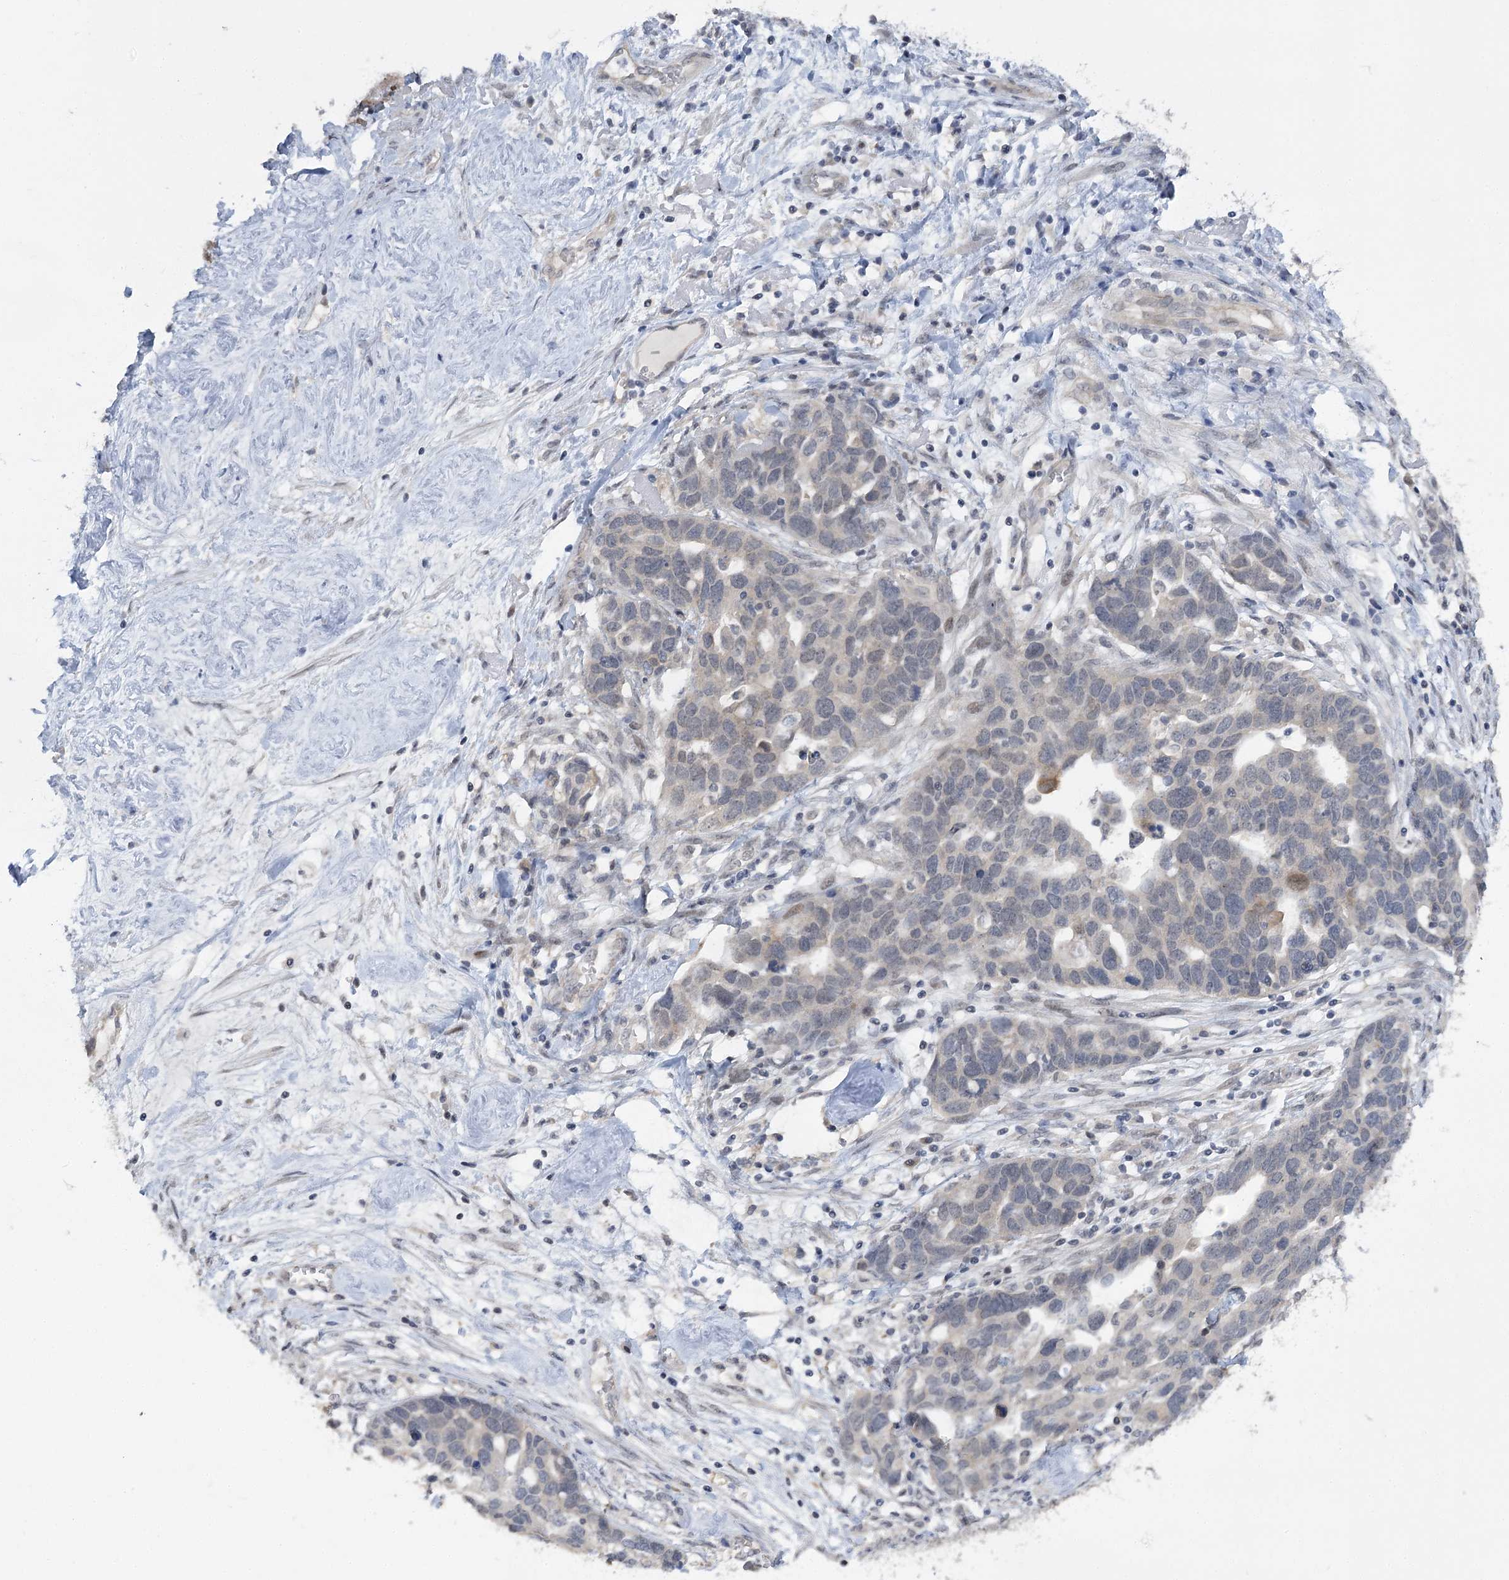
{"staining": {"intensity": "weak", "quantity": "<25%", "location": "cytoplasmic/membranous"}, "tissue": "ovarian cancer", "cell_type": "Tumor cells", "image_type": "cancer", "snomed": [{"axis": "morphology", "description": "Cystadenocarcinoma, serous, NOS"}, {"axis": "topography", "description": "Ovary"}], "caption": "There is no significant staining in tumor cells of serous cystadenocarcinoma (ovarian). The staining was performed using DAB (3,3'-diaminobenzidine) to visualize the protein expression in brown, while the nuclei were stained in blue with hematoxylin (Magnification: 20x).", "gene": "PHYHIPL", "patient": {"sex": "female", "age": 54}}